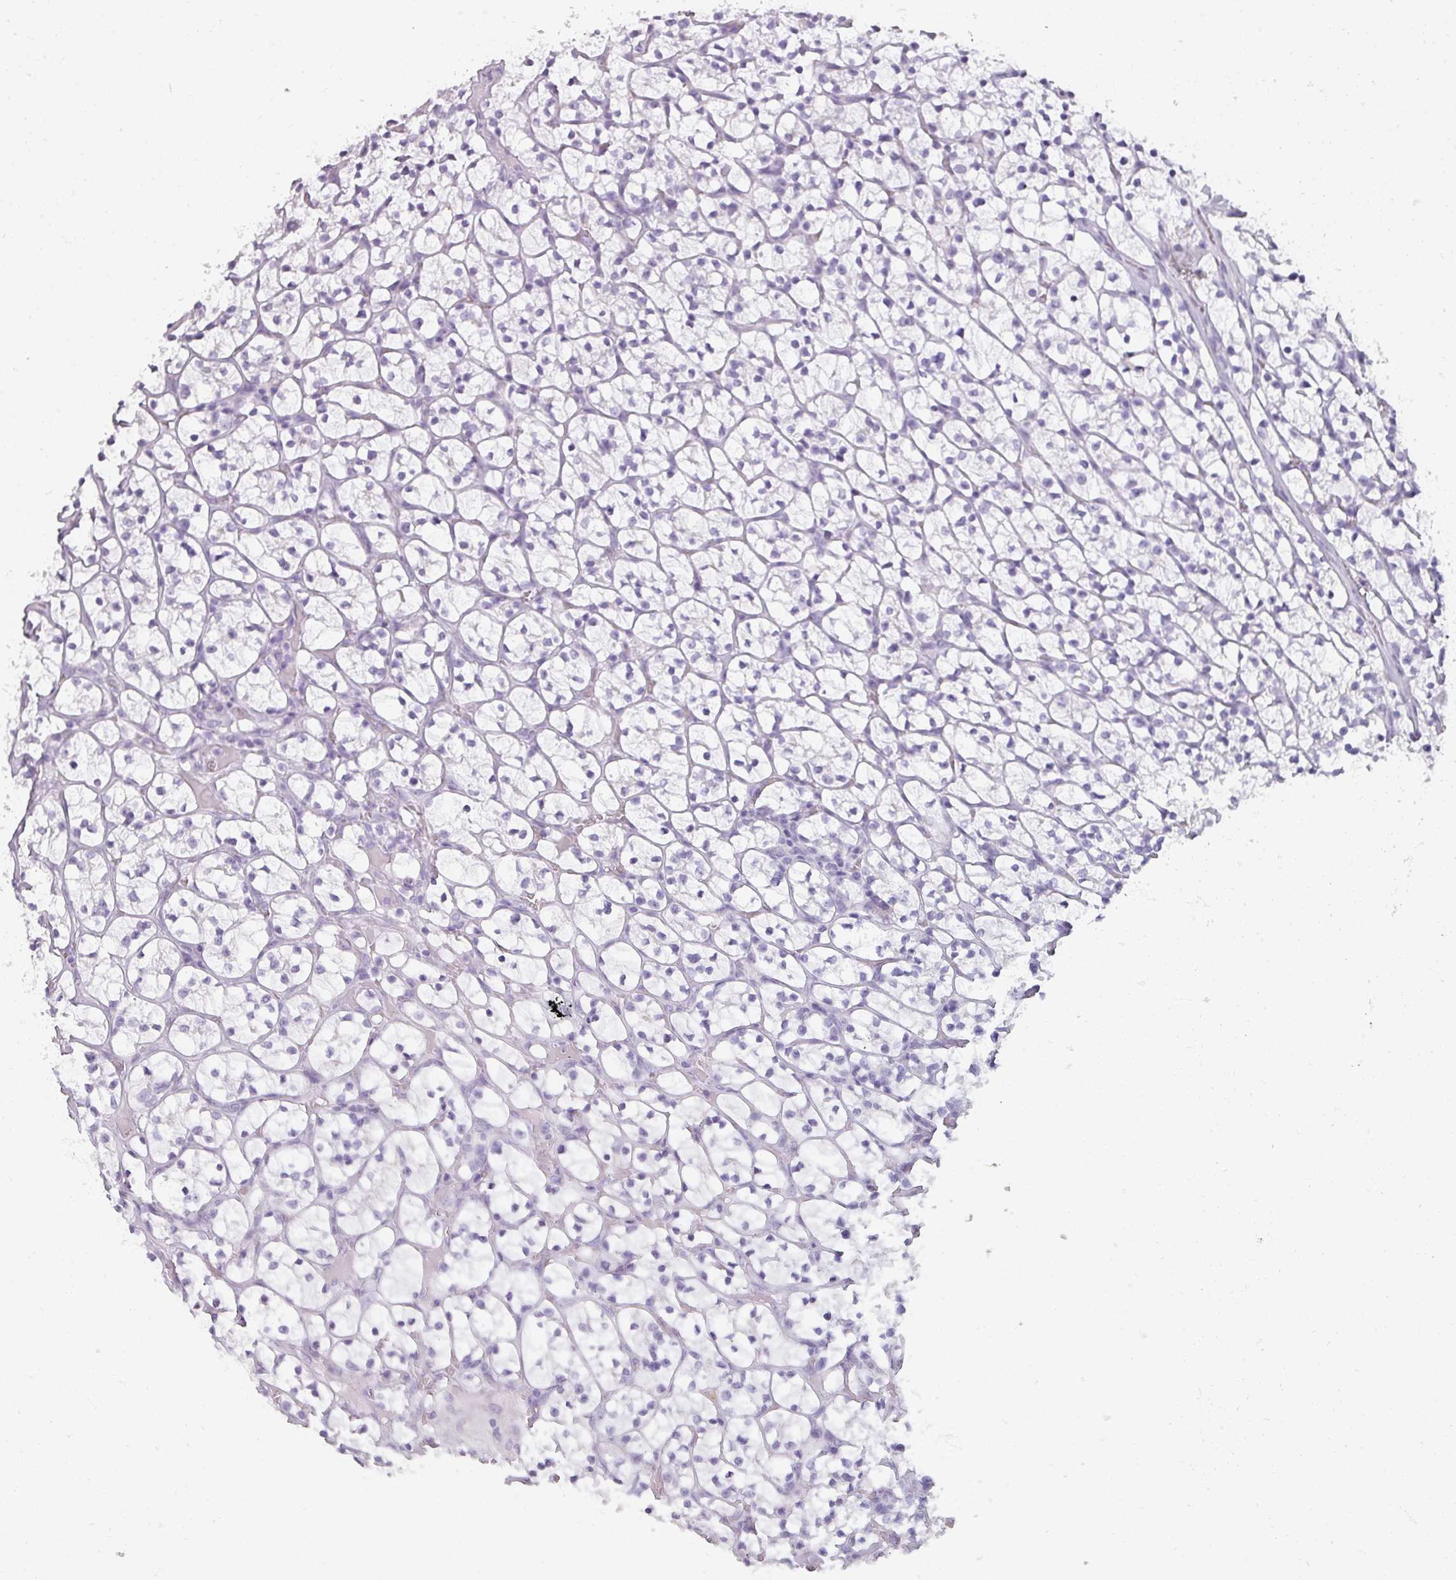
{"staining": {"intensity": "negative", "quantity": "none", "location": "none"}, "tissue": "renal cancer", "cell_type": "Tumor cells", "image_type": "cancer", "snomed": [{"axis": "morphology", "description": "Adenocarcinoma, NOS"}, {"axis": "topography", "description": "Kidney"}], "caption": "This is an immunohistochemistry photomicrograph of renal cancer (adenocarcinoma). There is no expression in tumor cells.", "gene": "REG3G", "patient": {"sex": "female", "age": 64}}